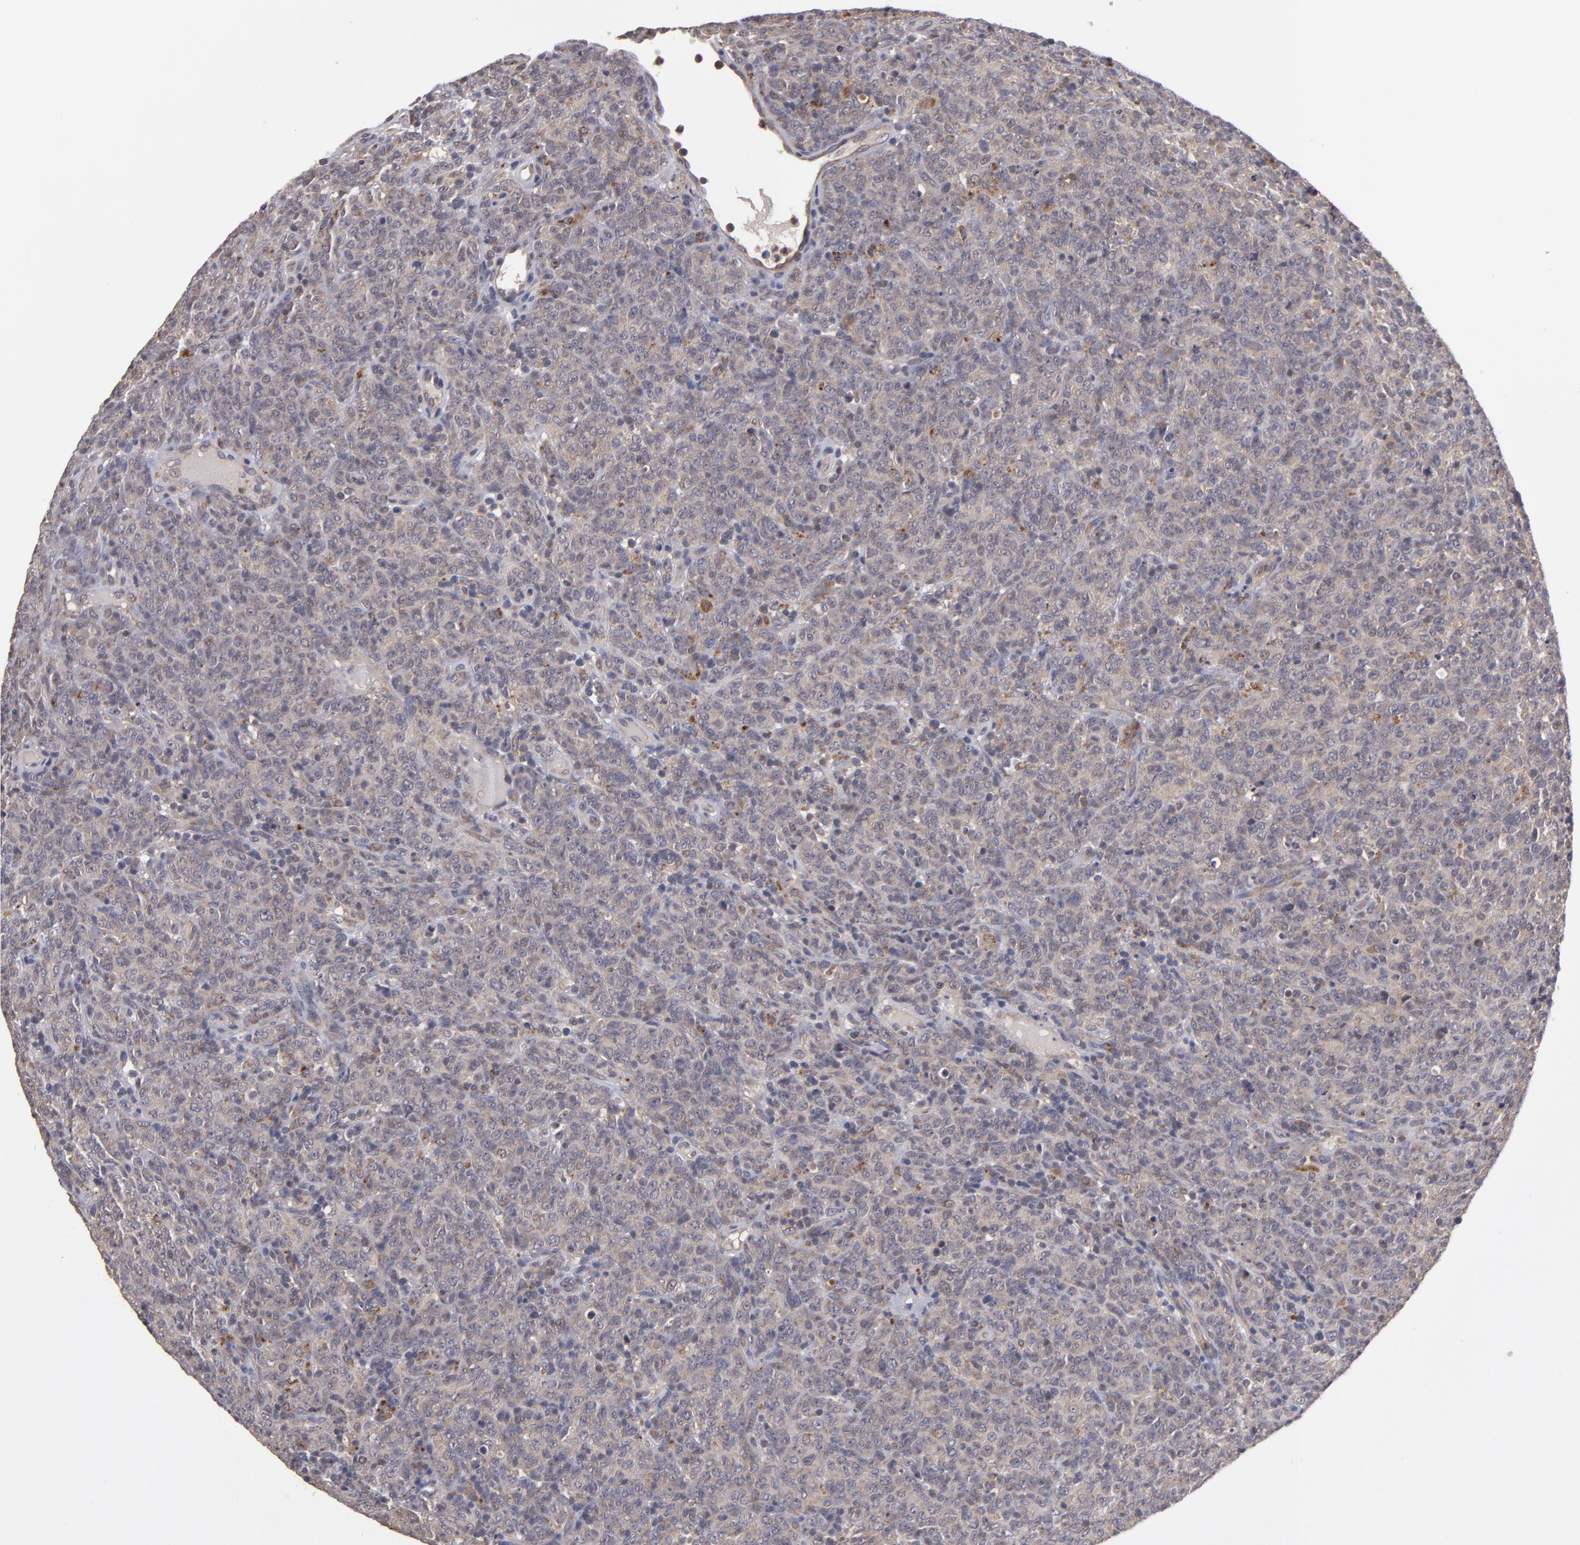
{"staining": {"intensity": "moderate", "quantity": "<25%", "location": "cytoplasmic/membranous"}, "tissue": "lymphoma", "cell_type": "Tumor cells", "image_type": "cancer", "snomed": [{"axis": "morphology", "description": "Malignant lymphoma, non-Hodgkin's type, High grade"}, {"axis": "topography", "description": "Tonsil"}], "caption": "Lymphoma stained with a brown dye displays moderate cytoplasmic/membranous positive staining in approximately <25% of tumor cells.", "gene": "CTSO", "patient": {"sex": "female", "age": 36}}